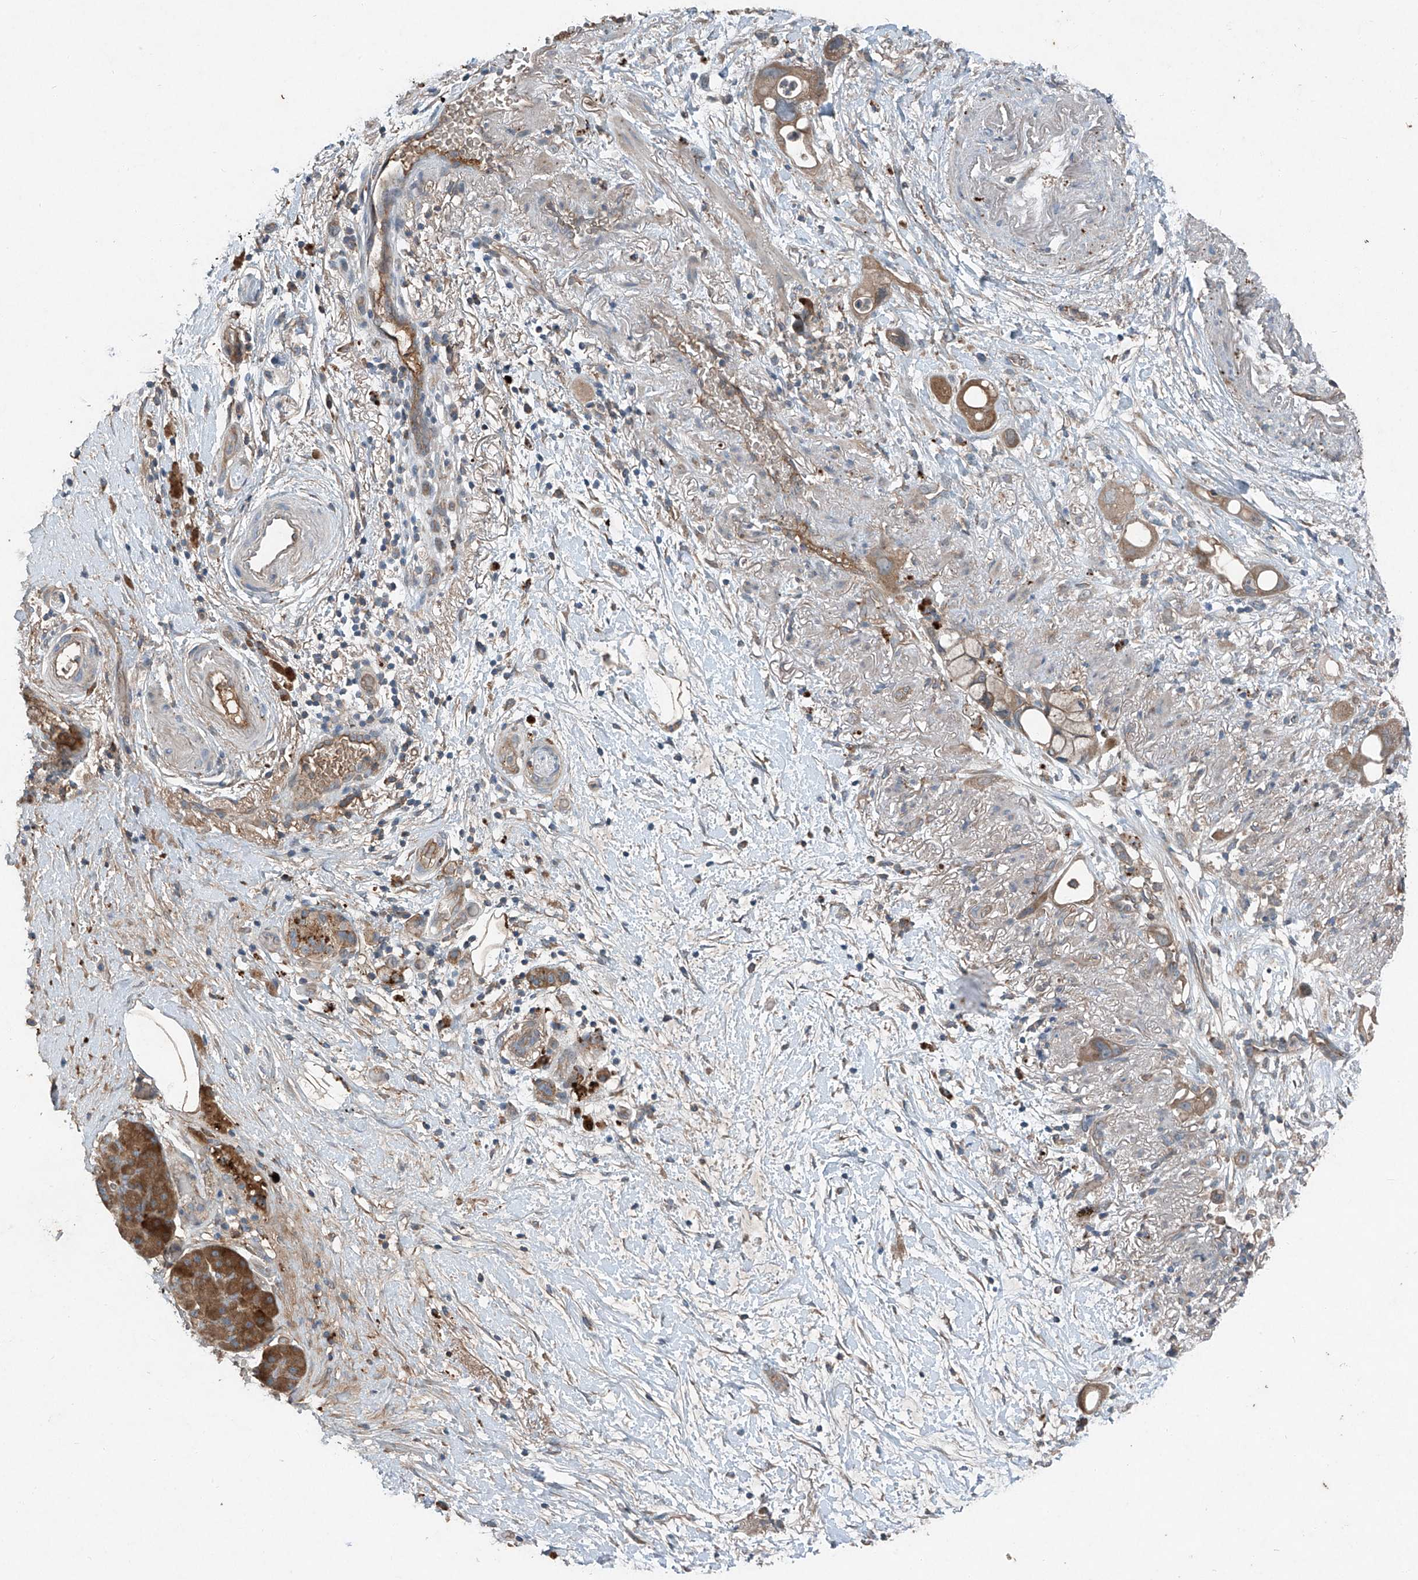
{"staining": {"intensity": "moderate", "quantity": ">75%", "location": "cytoplasmic/membranous"}, "tissue": "pancreatic cancer", "cell_type": "Tumor cells", "image_type": "cancer", "snomed": [{"axis": "morphology", "description": "Normal tissue, NOS"}, {"axis": "morphology", "description": "Adenocarcinoma, NOS"}, {"axis": "topography", "description": "Pancreas"}], "caption": "There is medium levels of moderate cytoplasmic/membranous positivity in tumor cells of pancreatic adenocarcinoma, as demonstrated by immunohistochemical staining (brown color).", "gene": "FOXRED2", "patient": {"sex": "female", "age": 68}}